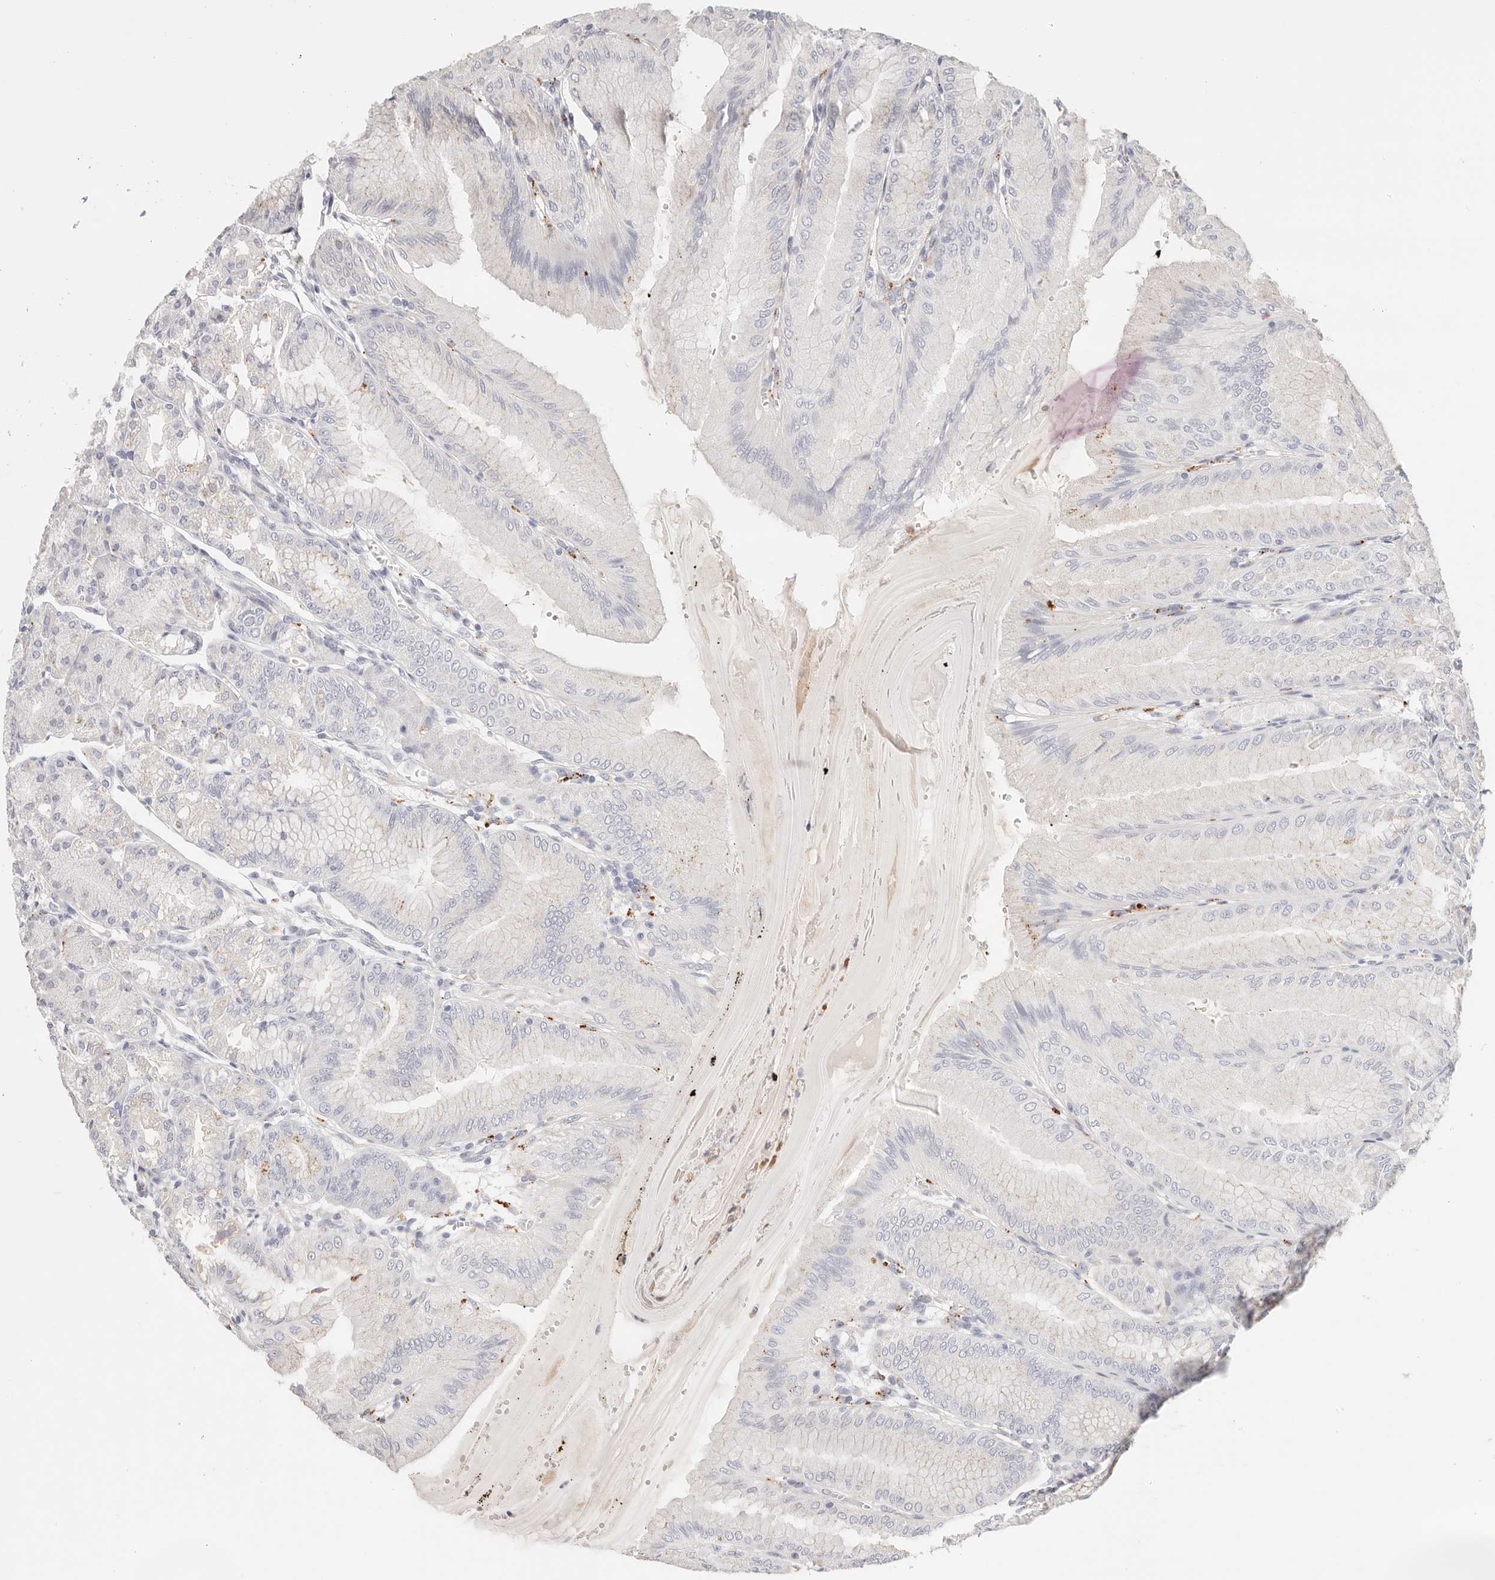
{"staining": {"intensity": "moderate", "quantity": "<25%", "location": "cytoplasmic/membranous"}, "tissue": "stomach", "cell_type": "Glandular cells", "image_type": "normal", "snomed": [{"axis": "morphology", "description": "Normal tissue, NOS"}, {"axis": "topography", "description": "Stomach, lower"}], "caption": "A brown stain labels moderate cytoplasmic/membranous positivity of a protein in glandular cells of normal stomach.", "gene": "STKLD1", "patient": {"sex": "male", "age": 71}}